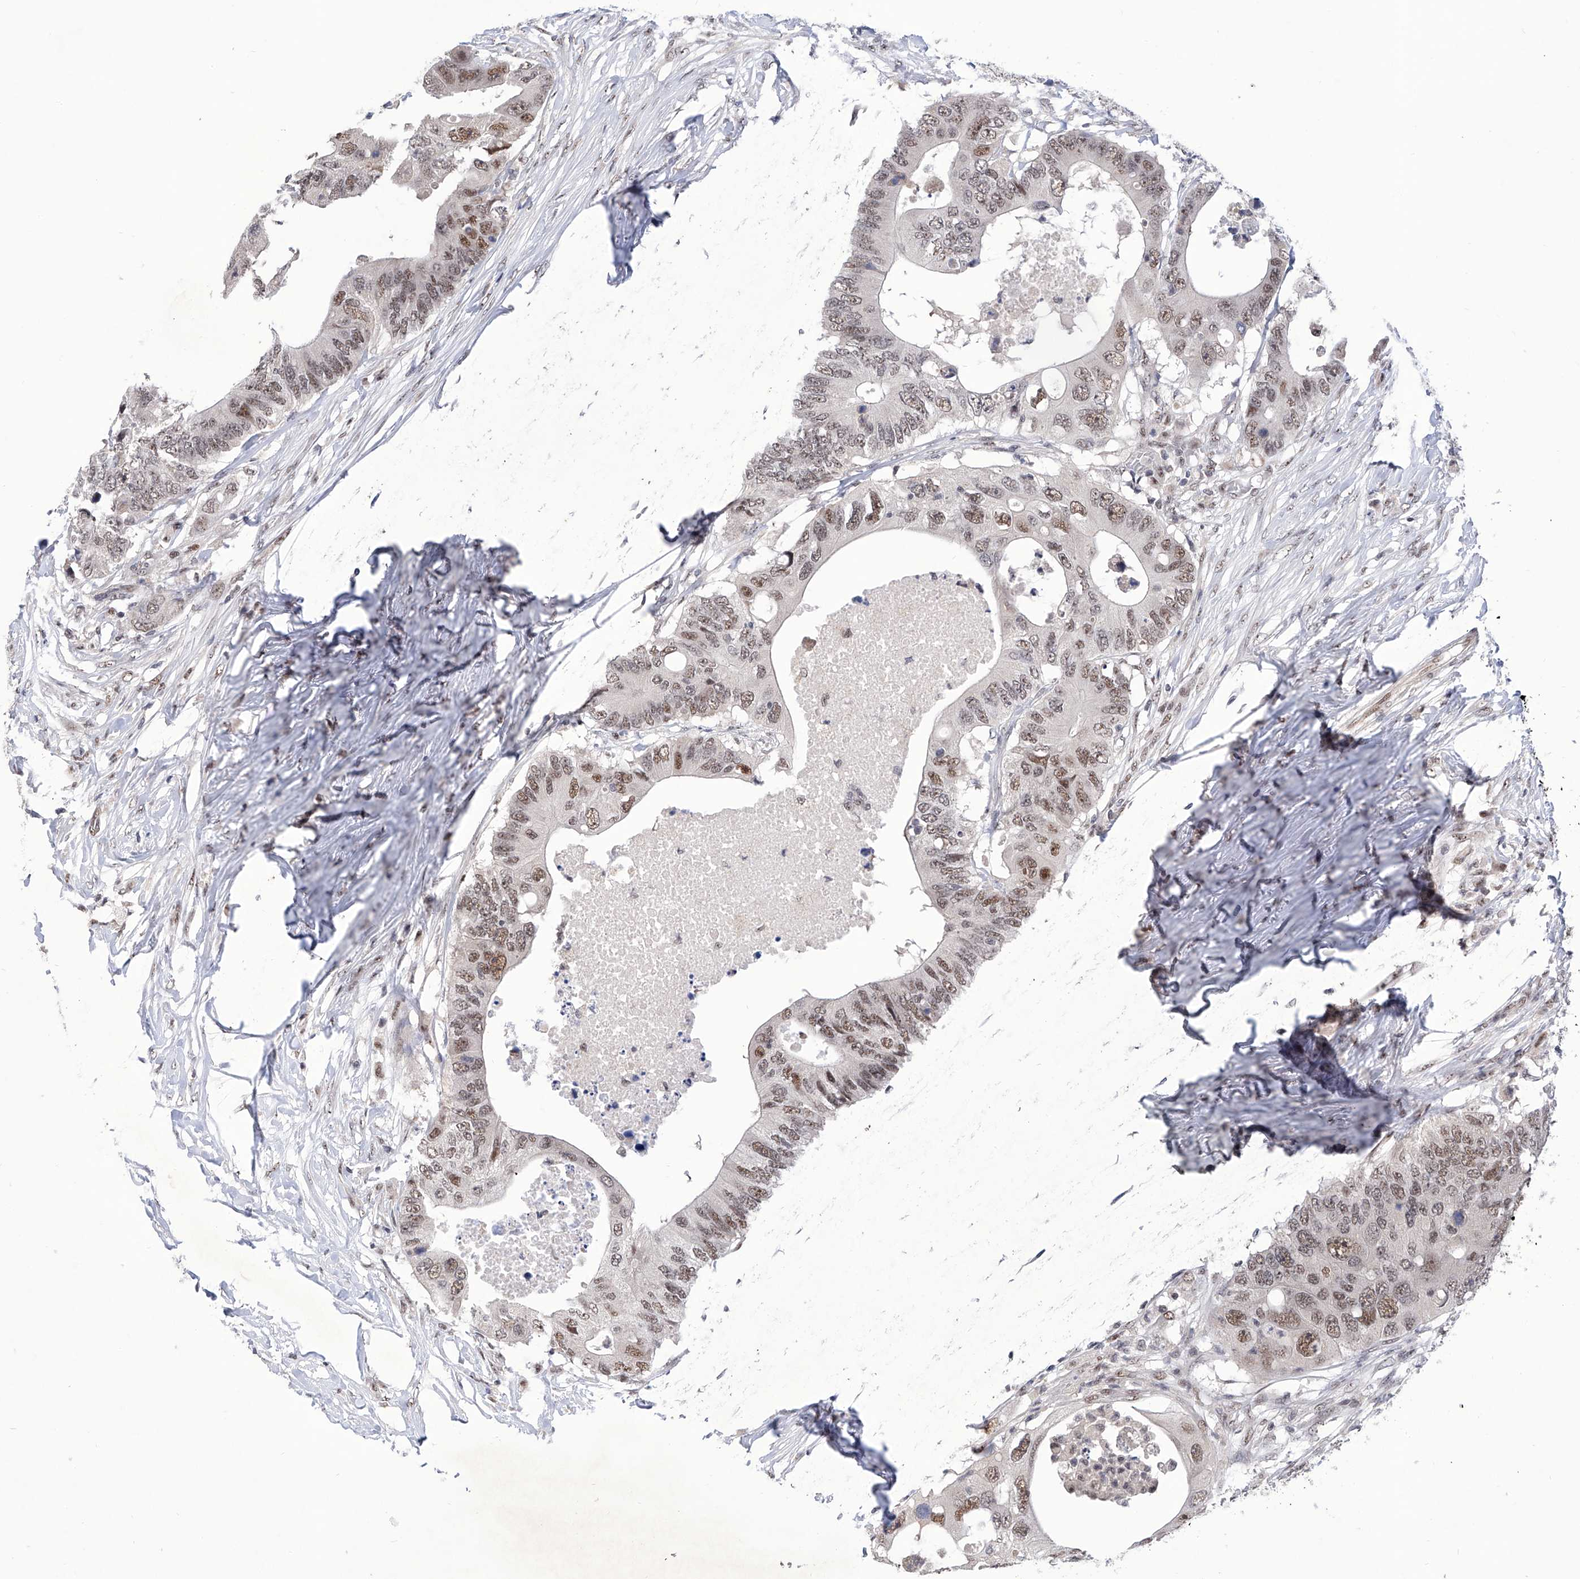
{"staining": {"intensity": "moderate", "quantity": "25%-75%", "location": "nuclear"}, "tissue": "colorectal cancer", "cell_type": "Tumor cells", "image_type": "cancer", "snomed": [{"axis": "morphology", "description": "Adenocarcinoma, NOS"}, {"axis": "topography", "description": "Colon"}], "caption": "The micrograph displays immunohistochemical staining of adenocarcinoma (colorectal). There is moderate nuclear staining is identified in about 25%-75% of tumor cells.", "gene": "RAD54L", "patient": {"sex": "male", "age": 71}}